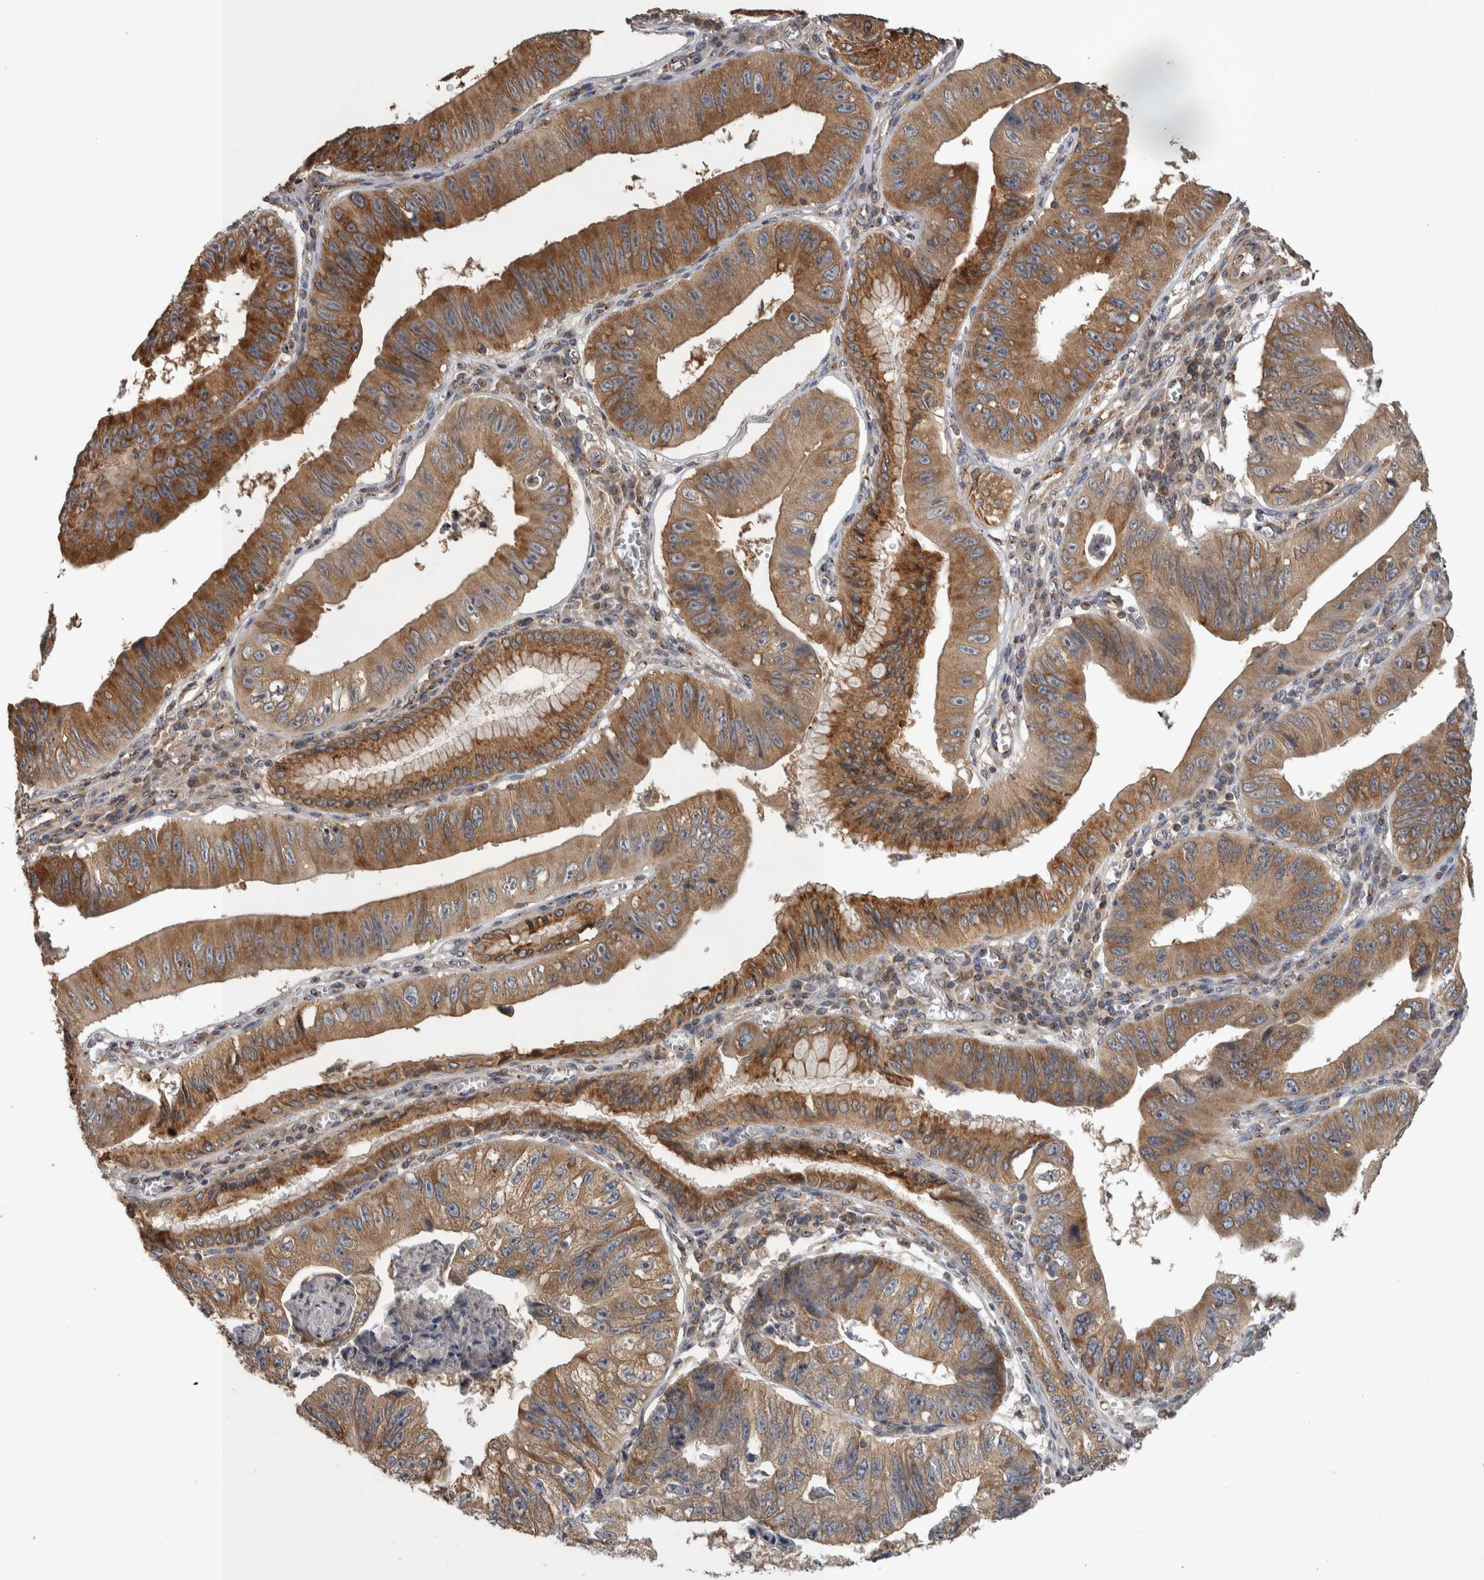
{"staining": {"intensity": "moderate", "quantity": ">75%", "location": "cytoplasmic/membranous"}, "tissue": "stomach cancer", "cell_type": "Tumor cells", "image_type": "cancer", "snomed": [{"axis": "morphology", "description": "Adenocarcinoma, NOS"}, {"axis": "topography", "description": "Stomach"}], "caption": "IHC histopathology image of stomach cancer stained for a protein (brown), which shows medium levels of moderate cytoplasmic/membranous expression in about >75% of tumor cells.", "gene": "IFRD1", "patient": {"sex": "male", "age": 59}}